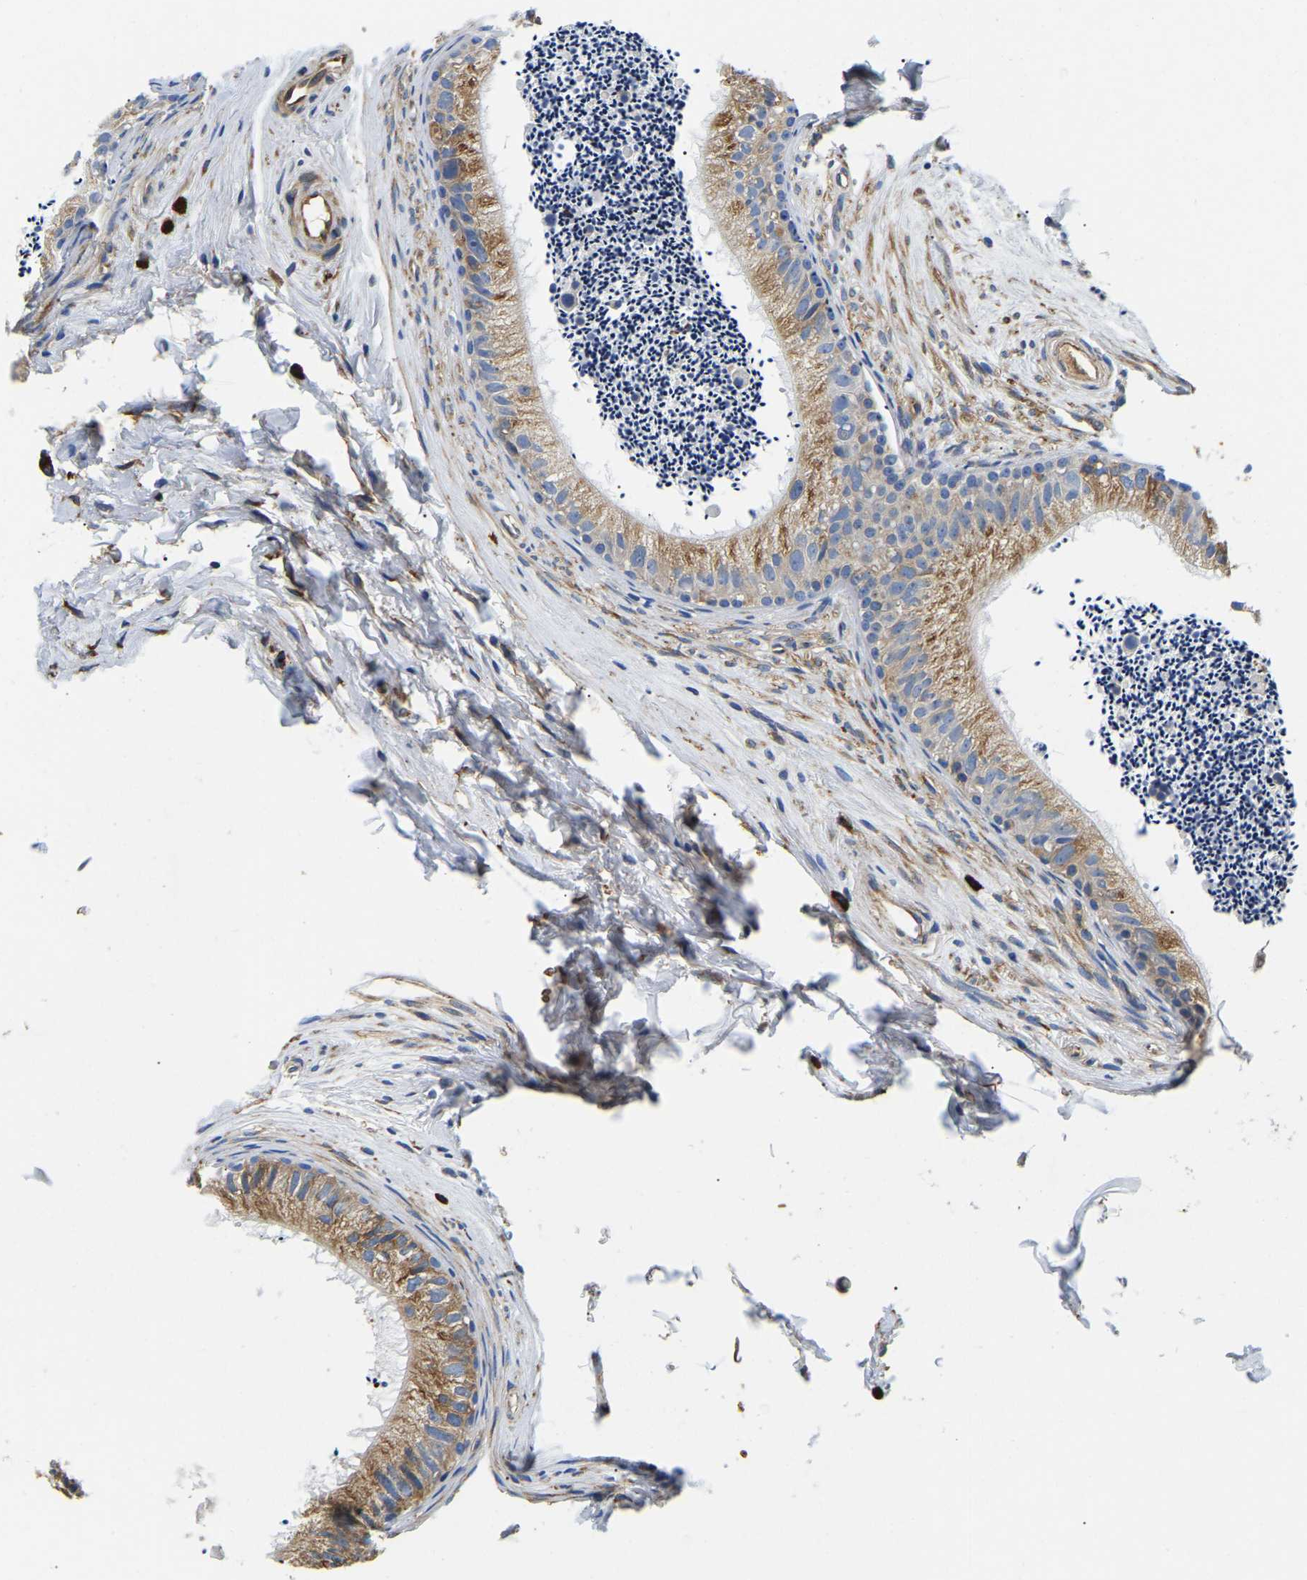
{"staining": {"intensity": "moderate", "quantity": "25%-75%", "location": "cytoplasmic/membranous"}, "tissue": "epididymis", "cell_type": "Glandular cells", "image_type": "normal", "snomed": [{"axis": "morphology", "description": "Normal tissue, NOS"}, {"axis": "topography", "description": "Epididymis"}], "caption": "A high-resolution histopathology image shows immunohistochemistry (IHC) staining of normal epididymis, which reveals moderate cytoplasmic/membranous positivity in approximately 25%-75% of glandular cells.", "gene": "DUSP8", "patient": {"sex": "male", "age": 56}}